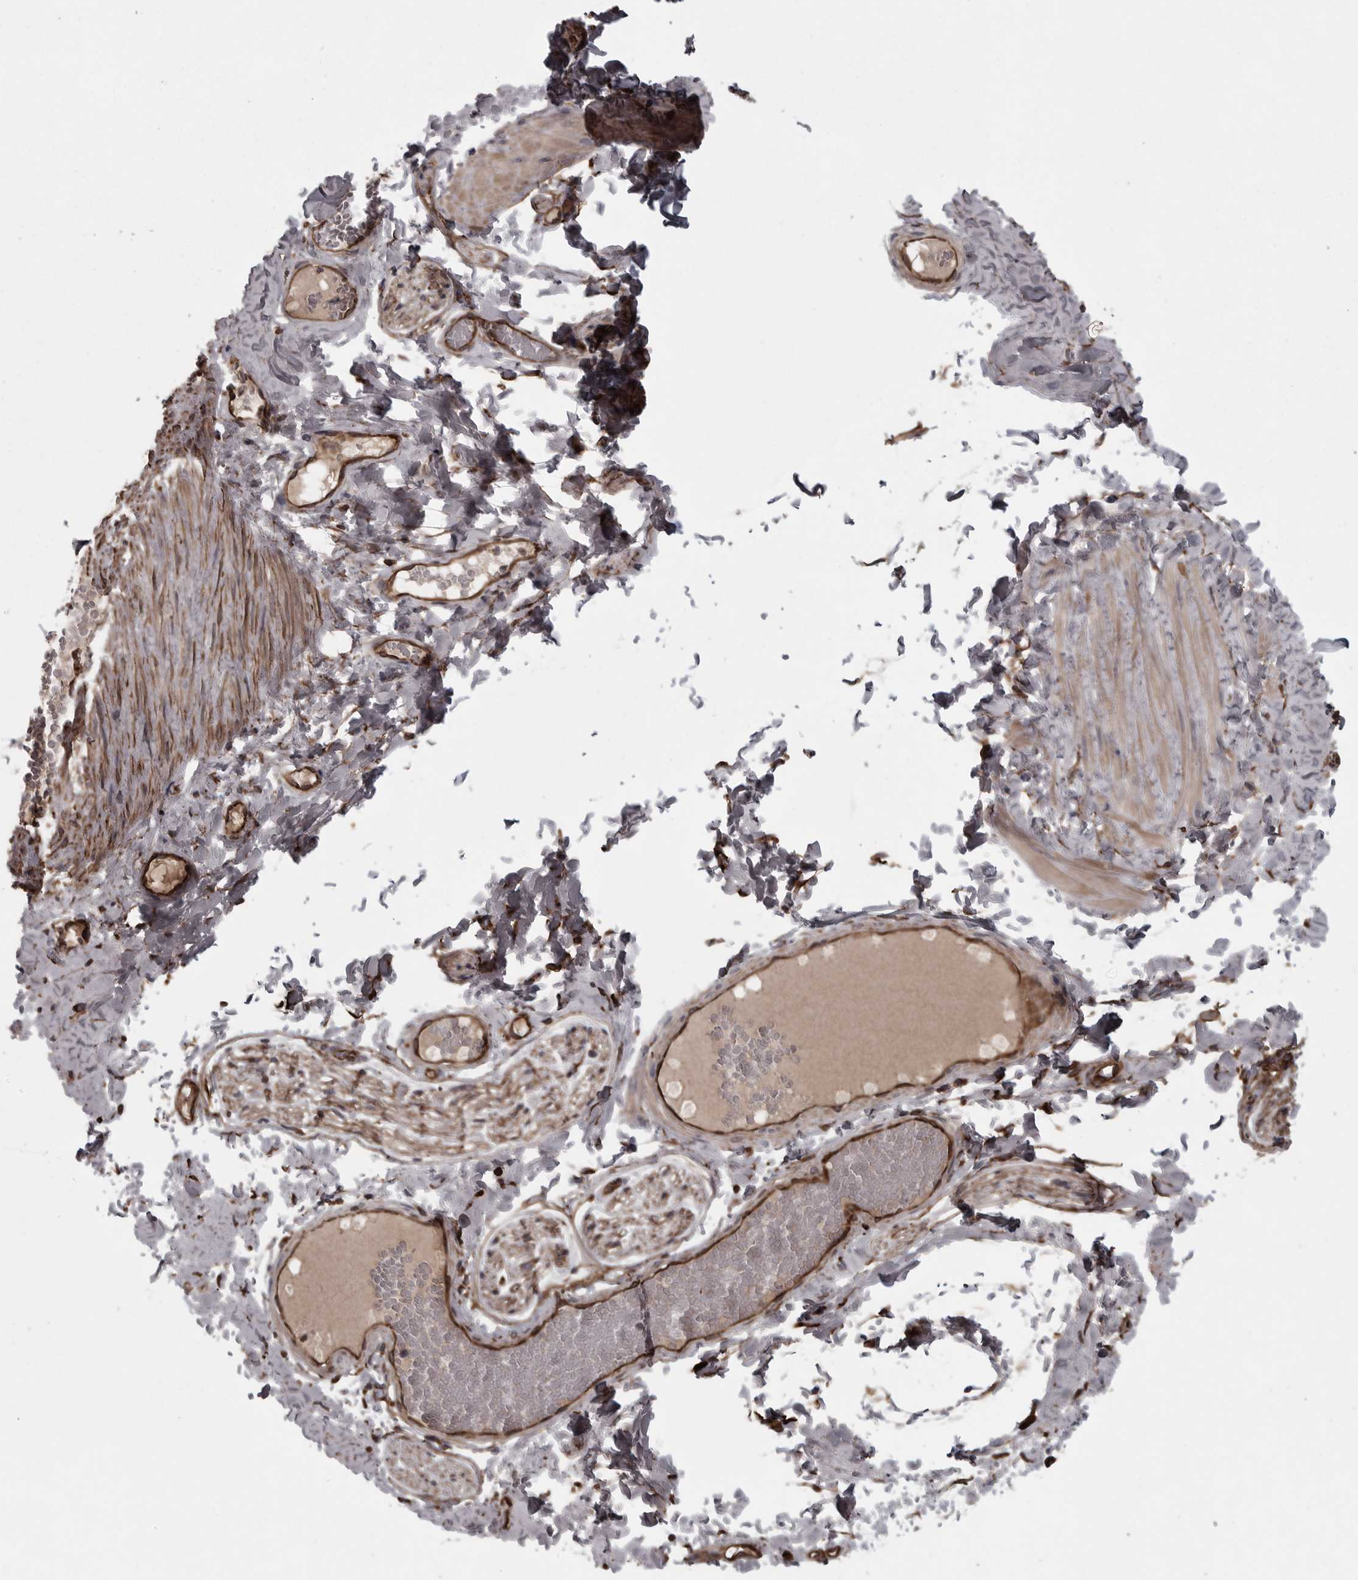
{"staining": {"intensity": "strong", "quantity": ">75%", "location": "cytoplasmic/membranous"}, "tissue": "adipose tissue", "cell_type": "Adipocytes", "image_type": "normal", "snomed": [{"axis": "morphology", "description": "Normal tissue, NOS"}, {"axis": "topography", "description": "Adipose tissue"}, {"axis": "topography", "description": "Vascular tissue"}, {"axis": "topography", "description": "Peripheral nerve tissue"}], "caption": "Protein staining reveals strong cytoplasmic/membranous positivity in about >75% of adipocytes in benign adipose tissue. (DAB IHC, brown staining for protein, blue staining for nuclei).", "gene": "FAAP100", "patient": {"sex": "male", "age": 25}}